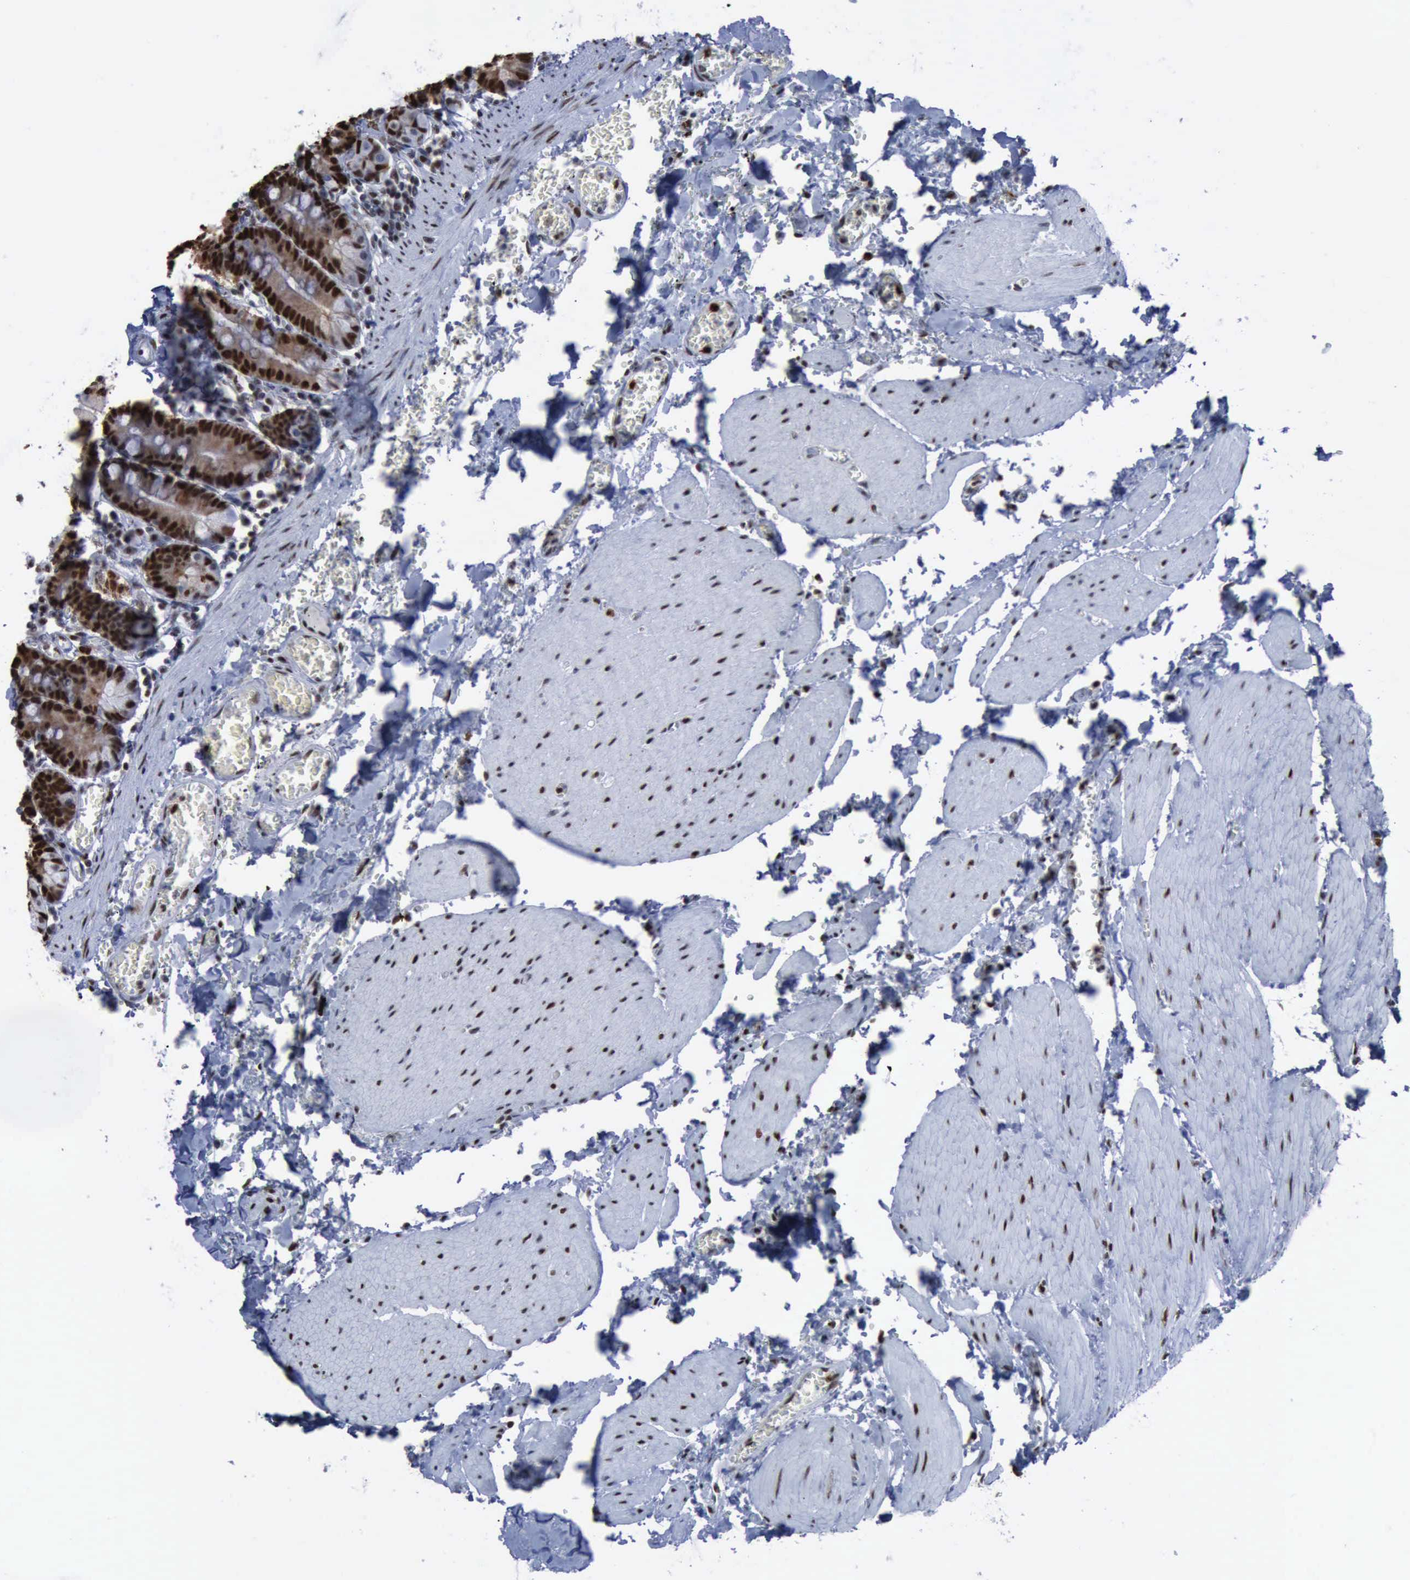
{"staining": {"intensity": "moderate", "quantity": "25%-75%", "location": "nuclear"}, "tissue": "small intestine", "cell_type": "Glandular cells", "image_type": "normal", "snomed": [{"axis": "morphology", "description": "Normal tissue, NOS"}, {"axis": "topography", "description": "Small intestine"}], "caption": "Unremarkable small intestine demonstrates moderate nuclear positivity in approximately 25%-75% of glandular cells The staining was performed using DAB, with brown indicating positive protein expression. Nuclei are stained blue with hematoxylin..", "gene": "PCNA", "patient": {"sex": "male", "age": 71}}